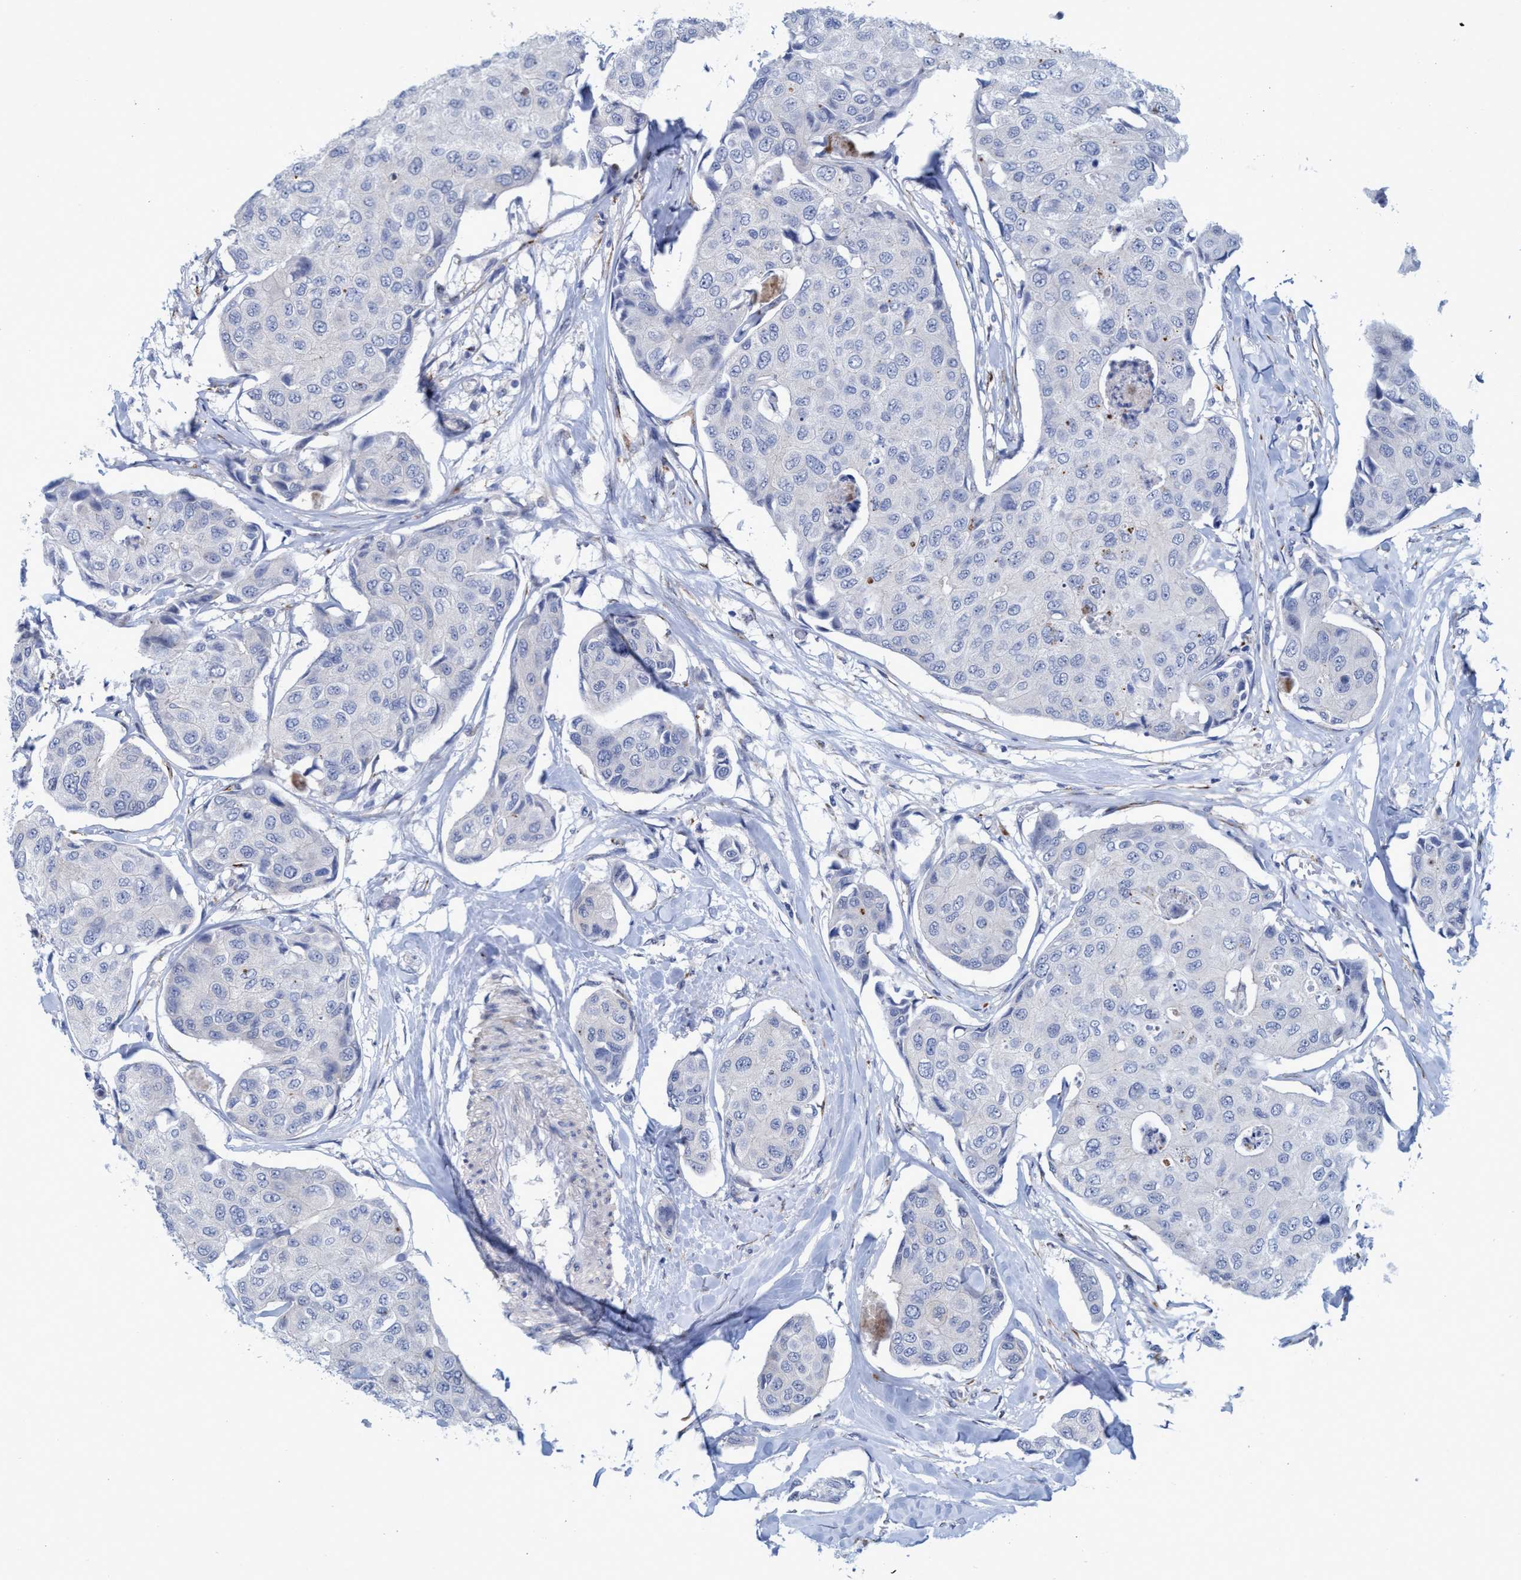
{"staining": {"intensity": "negative", "quantity": "none", "location": "none"}, "tissue": "breast cancer", "cell_type": "Tumor cells", "image_type": "cancer", "snomed": [{"axis": "morphology", "description": "Duct carcinoma"}, {"axis": "topography", "description": "Breast"}], "caption": "Immunohistochemistry photomicrograph of human breast intraductal carcinoma stained for a protein (brown), which reveals no positivity in tumor cells.", "gene": "SLC43A2", "patient": {"sex": "female", "age": 80}}